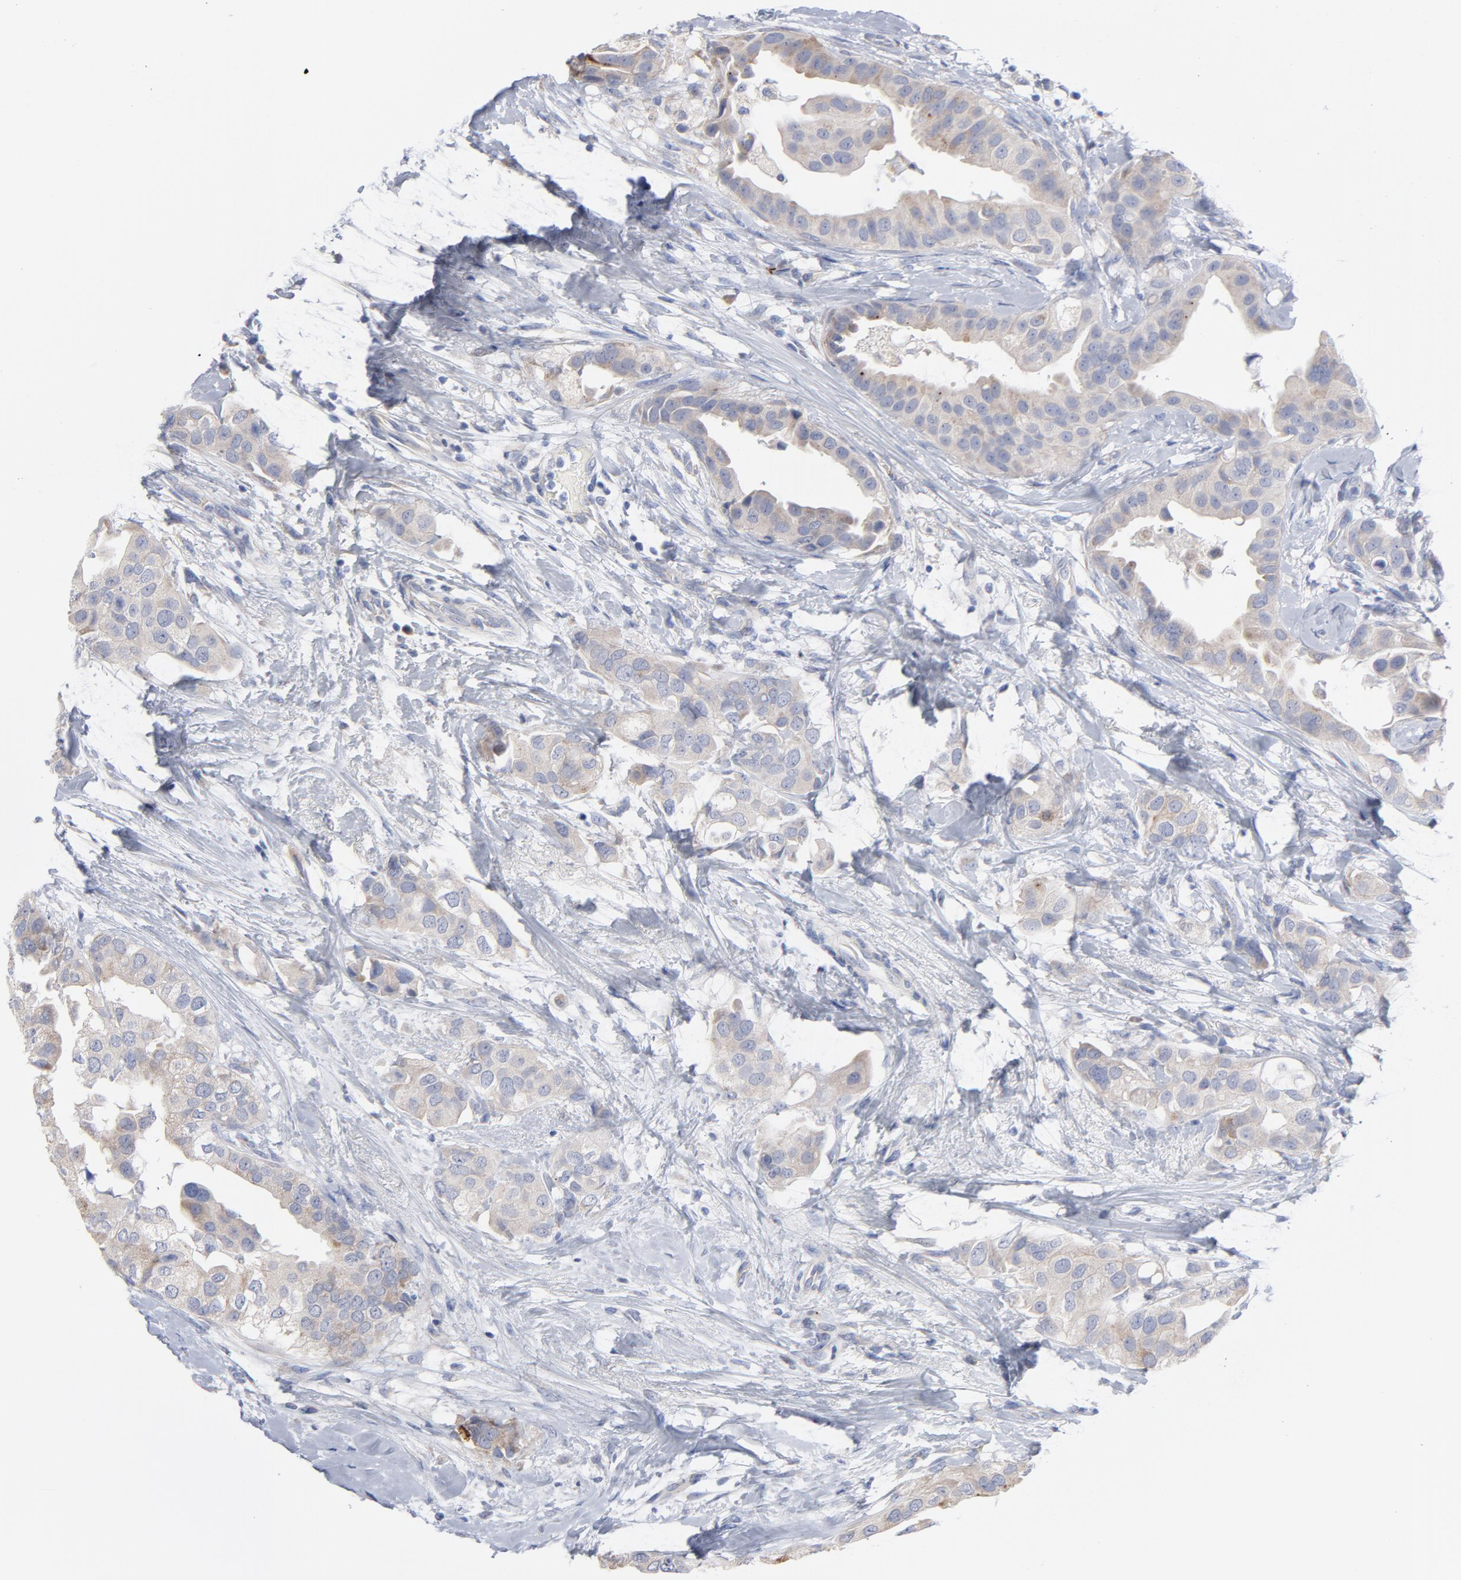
{"staining": {"intensity": "weak", "quantity": ">75%", "location": "cytoplasmic/membranous"}, "tissue": "breast cancer", "cell_type": "Tumor cells", "image_type": "cancer", "snomed": [{"axis": "morphology", "description": "Duct carcinoma"}, {"axis": "topography", "description": "Breast"}], "caption": "Breast cancer (invasive ductal carcinoma) tissue exhibits weak cytoplasmic/membranous staining in about >75% of tumor cells, visualized by immunohistochemistry. Nuclei are stained in blue.", "gene": "CPE", "patient": {"sex": "female", "age": 40}}